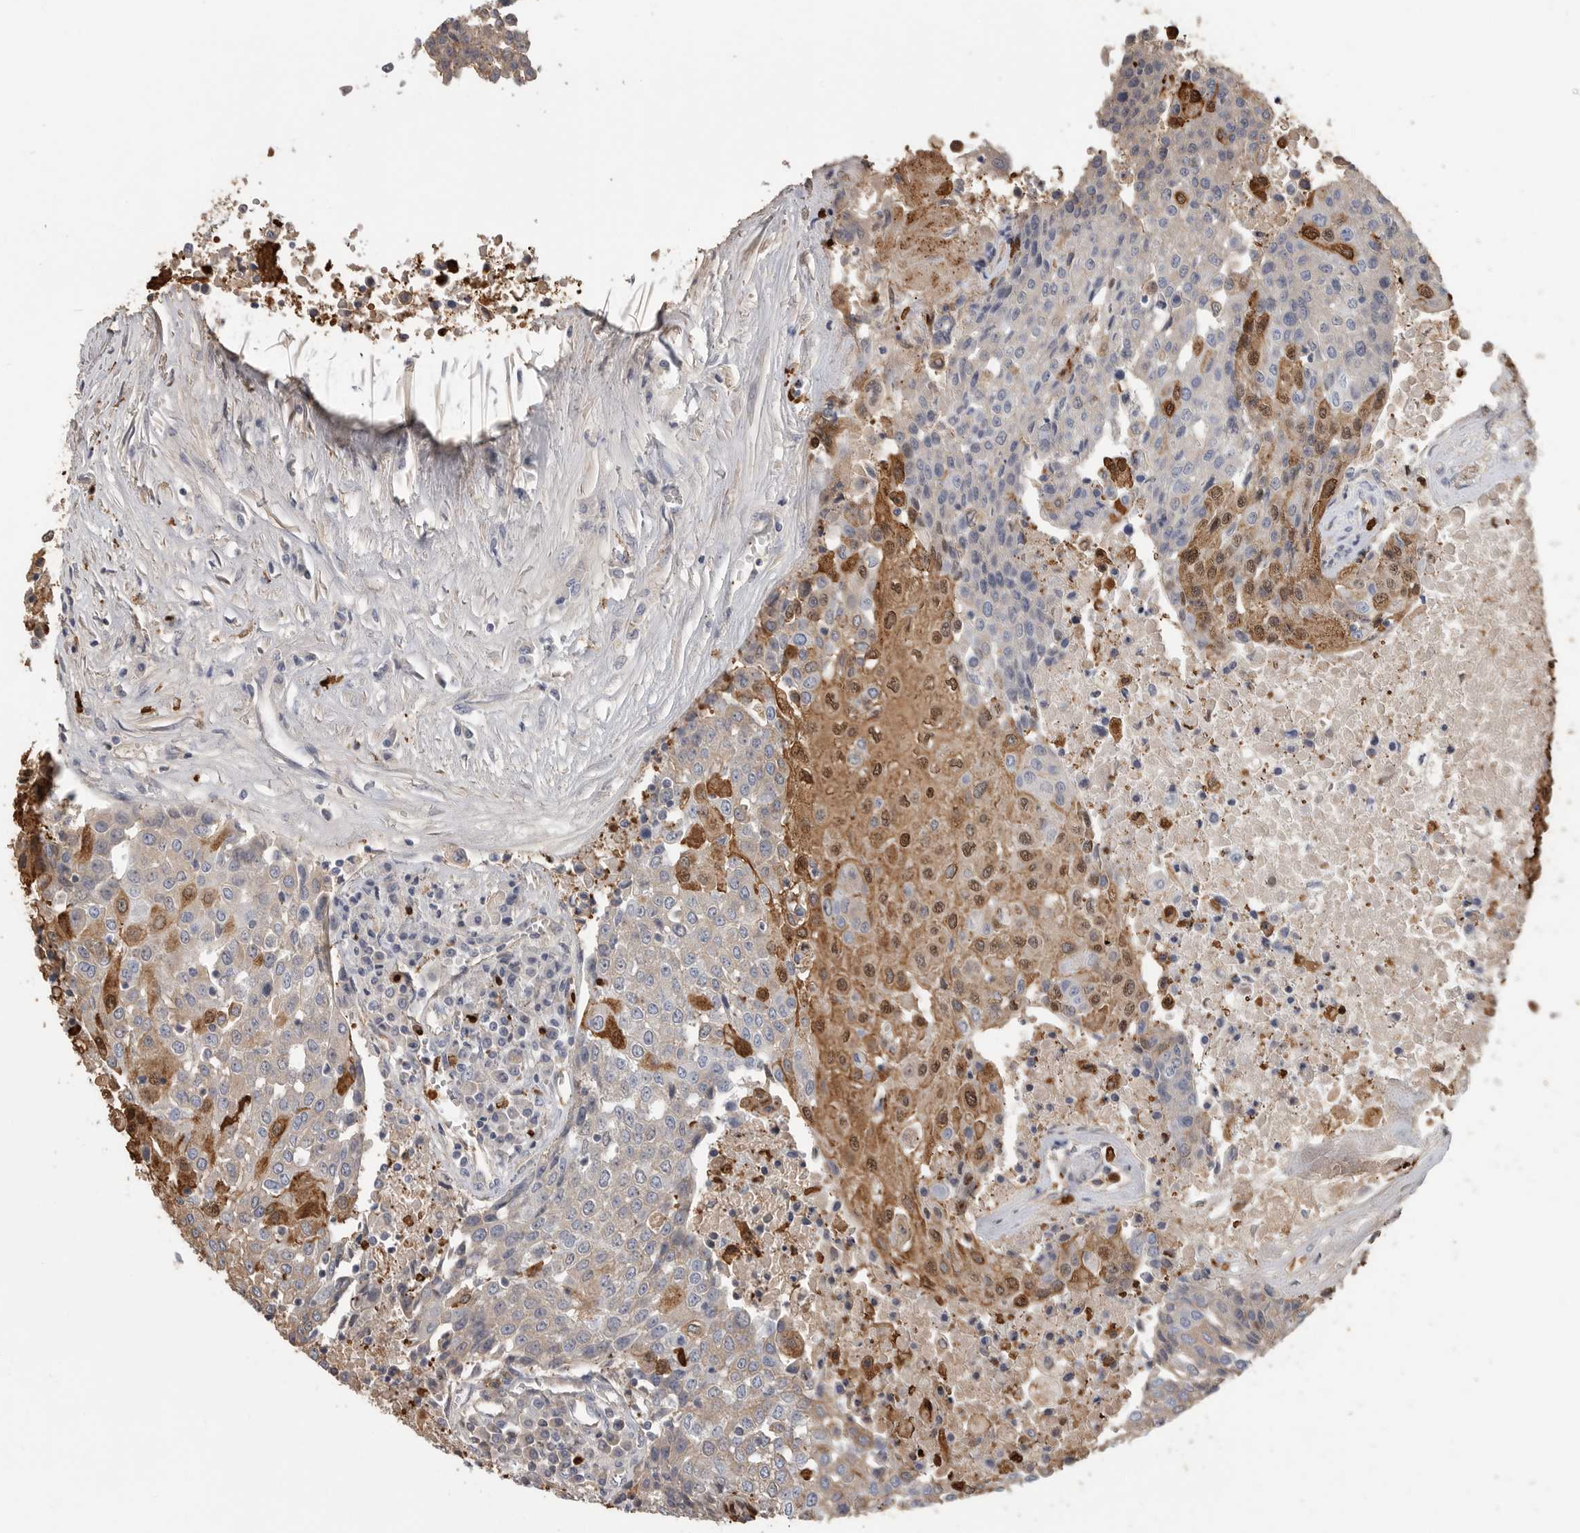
{"staining": {"intensity": "moderate", "quantity": "25%-75%", "location": "cytoplasmic/membranous,nuclear"}, "tissue": "urothelial cancer", "cell_type": "Tumor cells", "image_type": "cancer", "snomed": [{"axis": "morphology", "description": "Urothelial carcinoma, High grade"}, {"axis": "topography", "description": "Urinary bladder"}], "caption": "High-power microscopy captured an immunohistochemistry (IHC) image of urothelial carcinoma (high-grade), revealing moderate cytoplasmic/membranous and nuclear staining in approximately 25%-75% of tumor cells. (DAB (3,3'-diaminobenzidine) IHC, brown staining for protein, blue staining for nuclei).", "gene": "CYB561D1", "patient": {"sex": "female", "age": 85}}